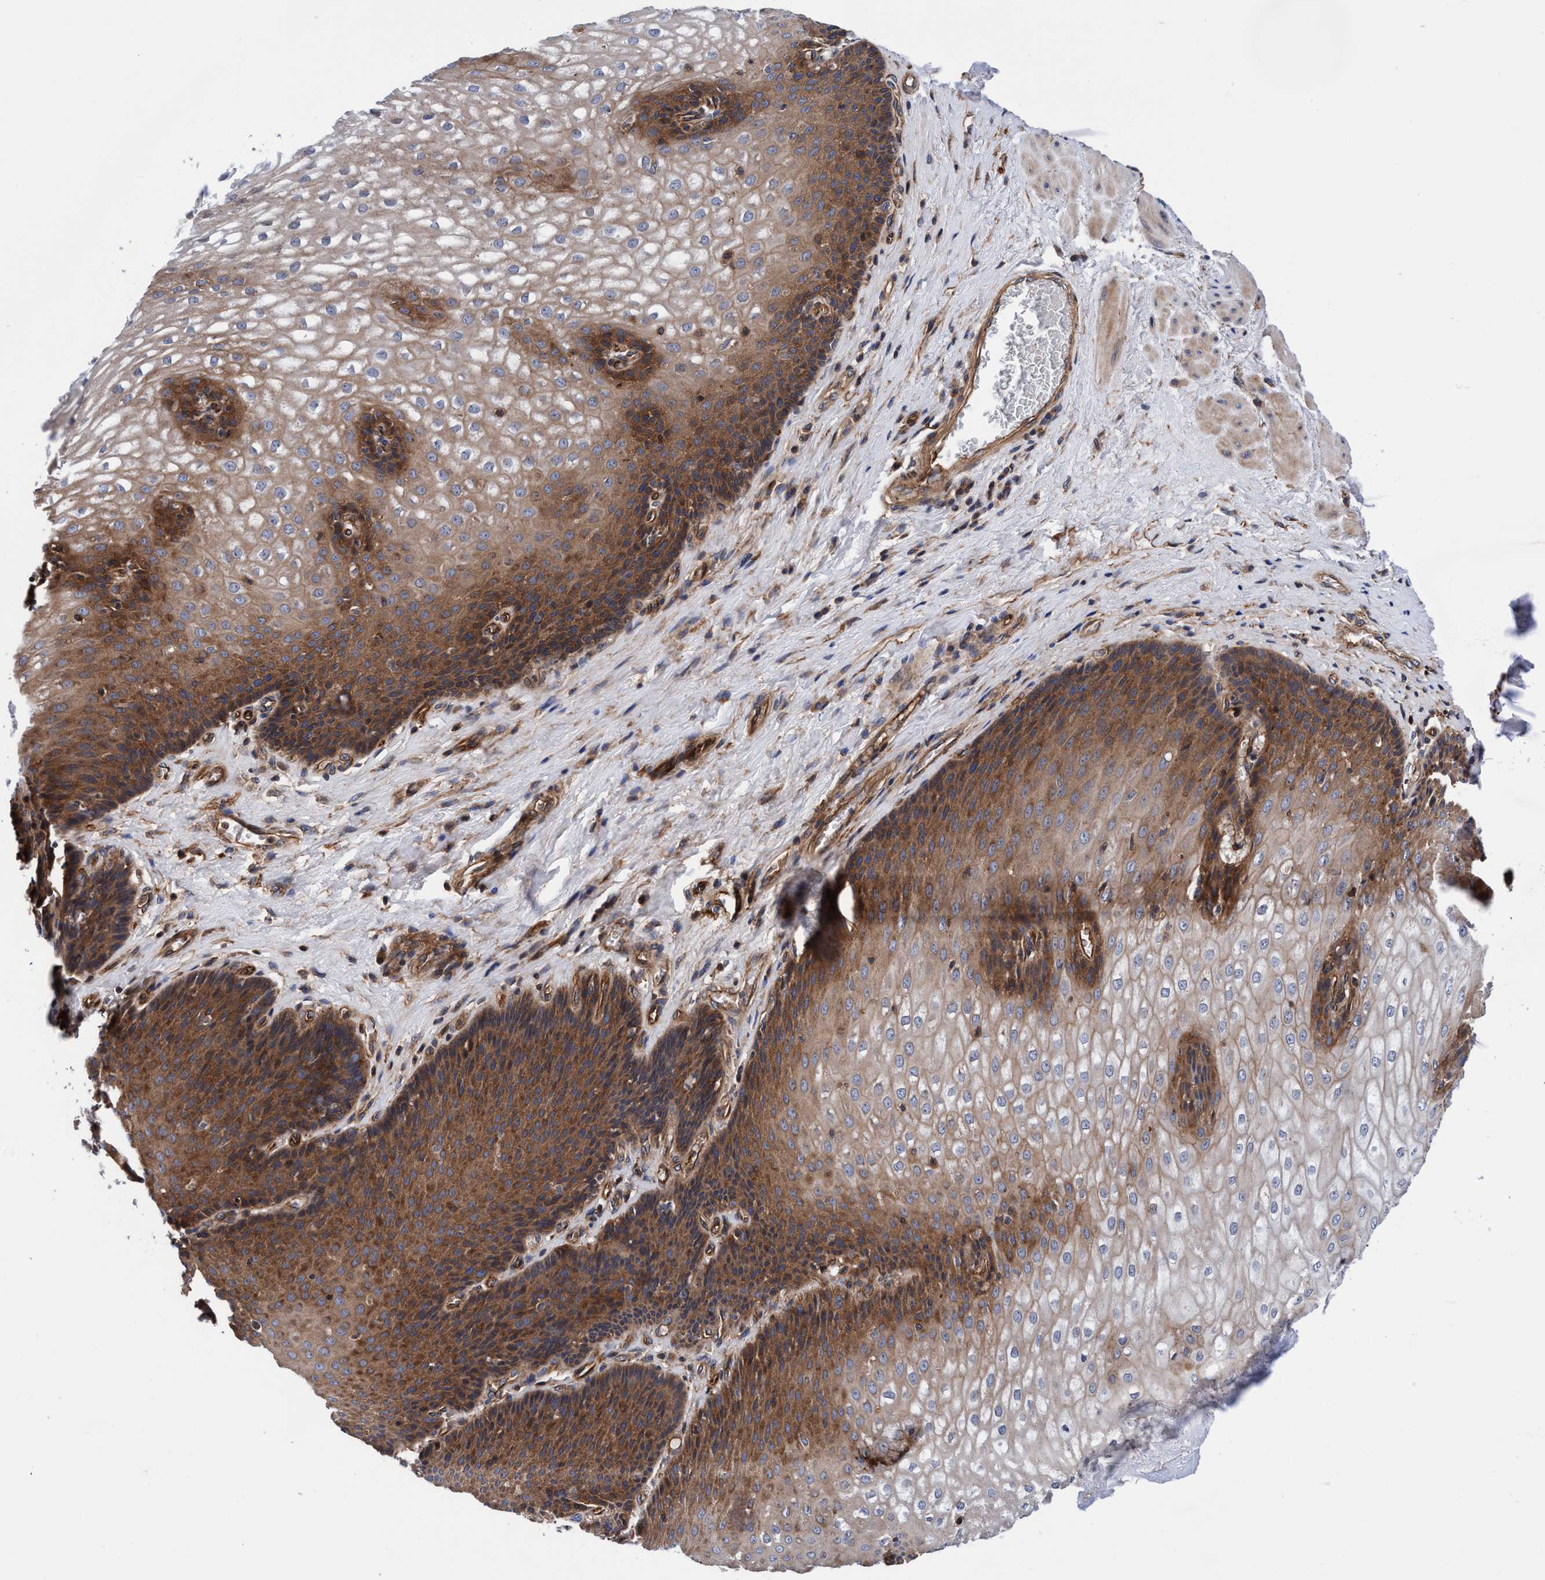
{"staining": {"intensity": "strong", "quantity": ">75%", "location": "cytoplasmic/membranous"}, "tissue": "esophagus", "cell_type": "Squamous epithelial cells", "image_type": "normal", "snomed": [{"axis": "morphology", "description": "Normal tissue, NOS"}, {"axis": "topography", "description": "Esophagus"}], "caption": "This is an image of immunohistochemistry staining of benign esophagus, which shows strong expression in the cytoplasmic/membranous of squamous epithelial cells.", "gene": "MCM3AP", "patient": {"sex": "male", "age": 48}}